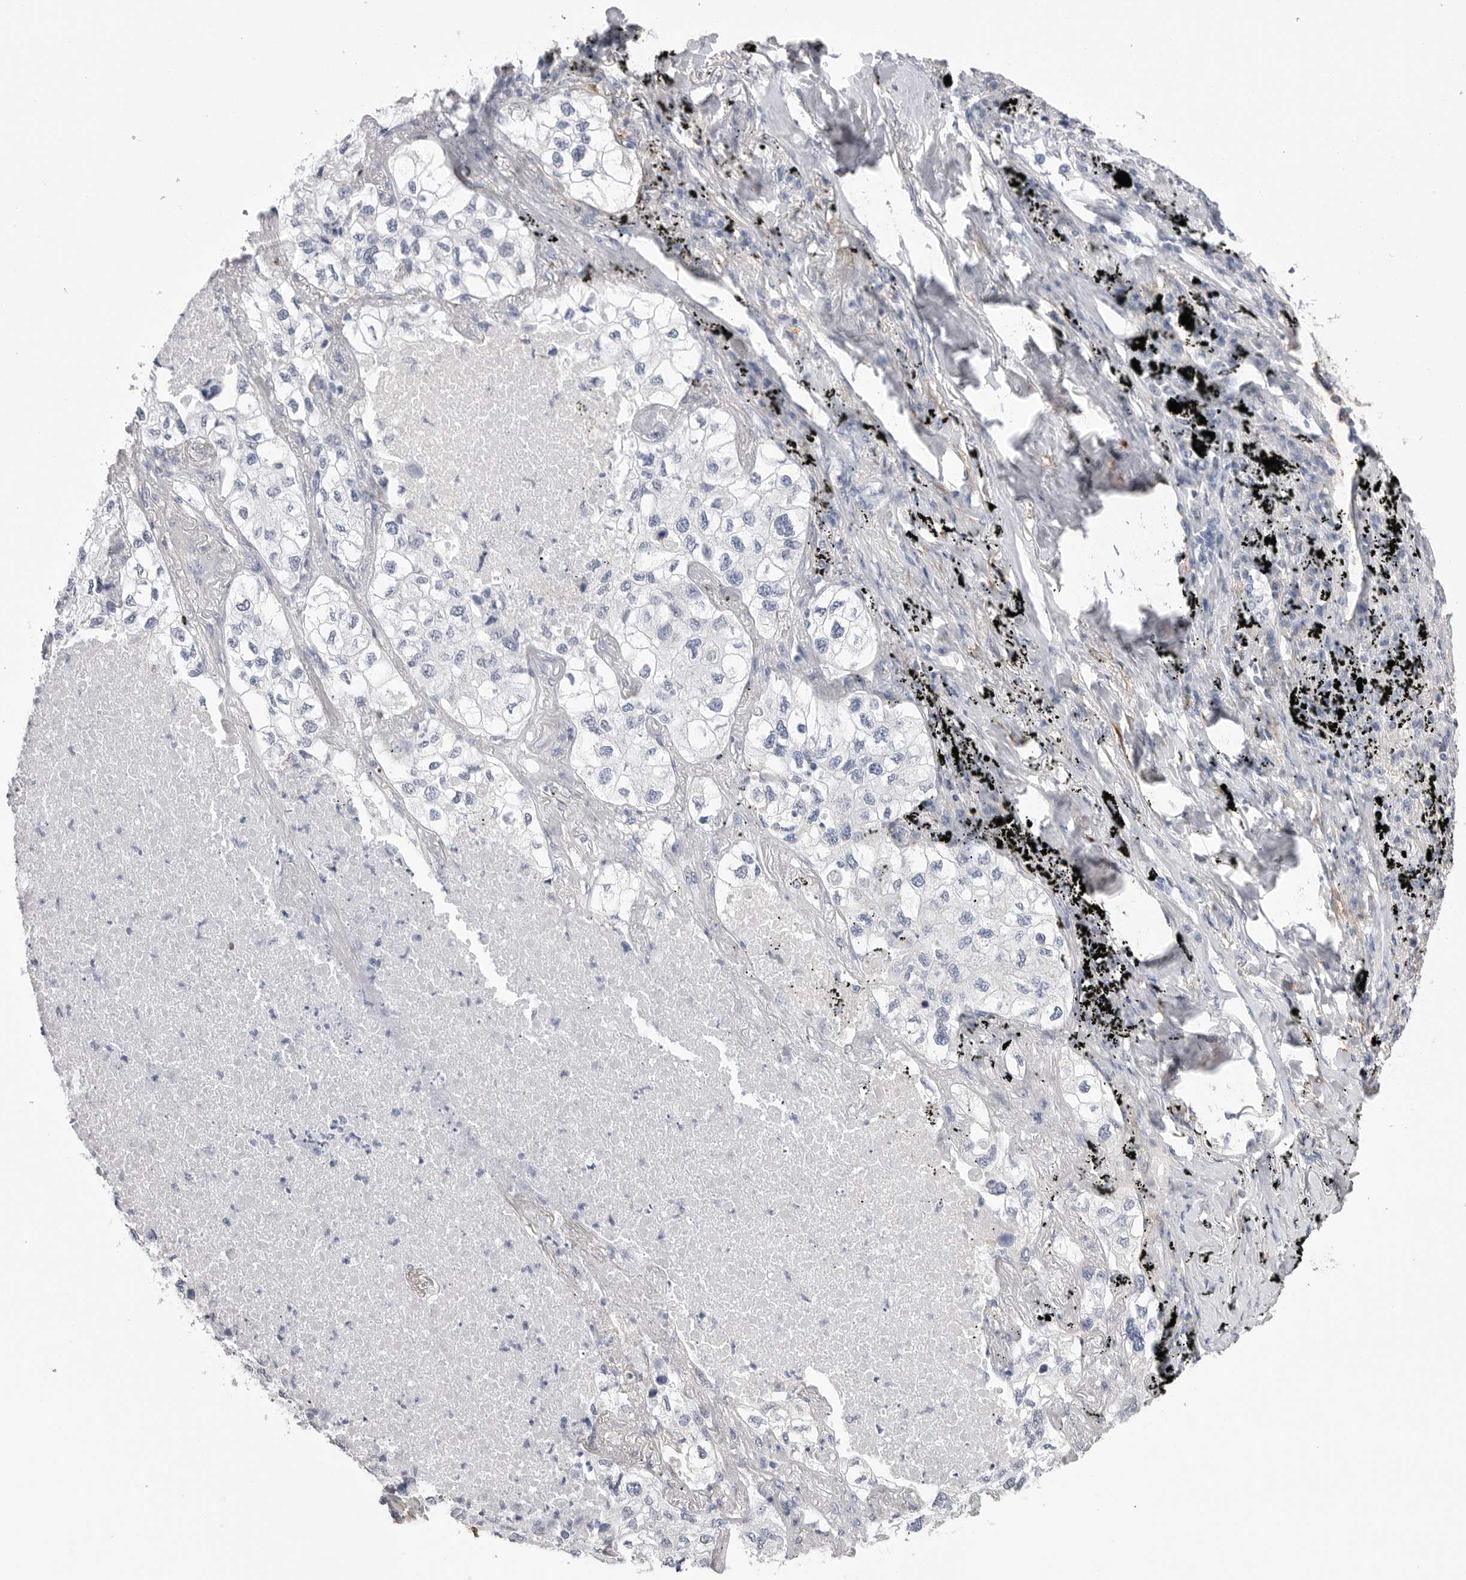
{"staining": {"intensity": "negative", "quantity": "none", "location": "none"}, "tissue": "lung cancer", "cell_type": "Tumor cells", "image_type": "cancer", "snomed": [{"axis": "morphology", "description": "Adenocarcinoma, NOS"}, {"axis": "topography", "description": "Lung"}], "caption": "Adenocarcinoma (lung) stained for a protein using IHC exhibits no staining tumor cells.", "gene": "AKAP12", "patient": {"sex": "male", "age": 63}}